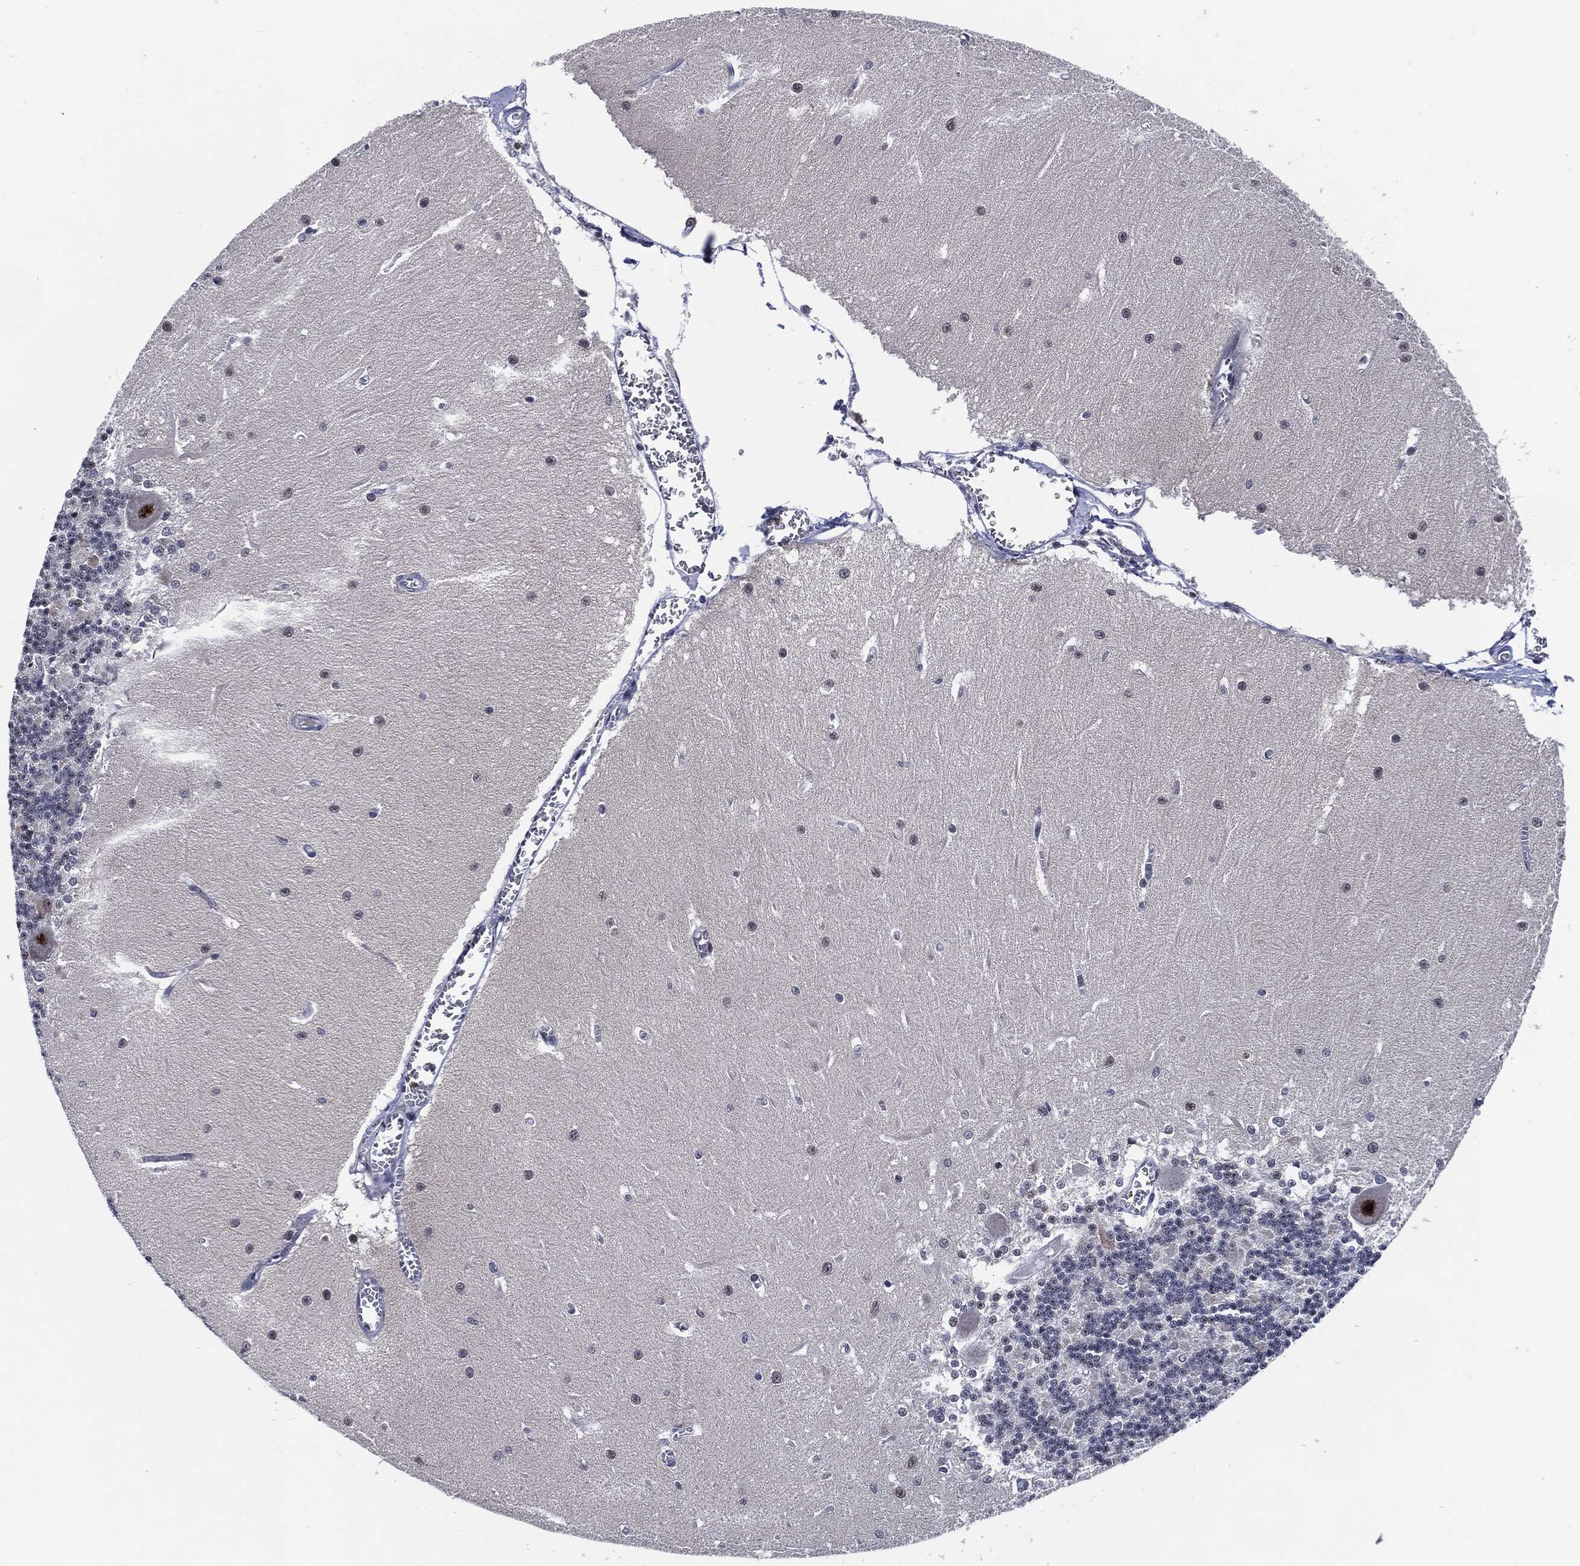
{"staining": {"intensity": "negative", "quantity": "none", "location": "none"}, "tissue": "cerebellum", "cell_type": "Cells in granular layer", "image_type": "normal", "snomed": [{"axis": "morphology", "description": "Normal tissue, NOS"}, {"axis": "topography", "description": "Cerebellum"}], "caption": "An IHC micrograph of normal cerebellum is shown. There is no staining in cells in granular layer of cerebellum.", "gene": "AKT2", "patient": {"sex": "male", "age": 37}}